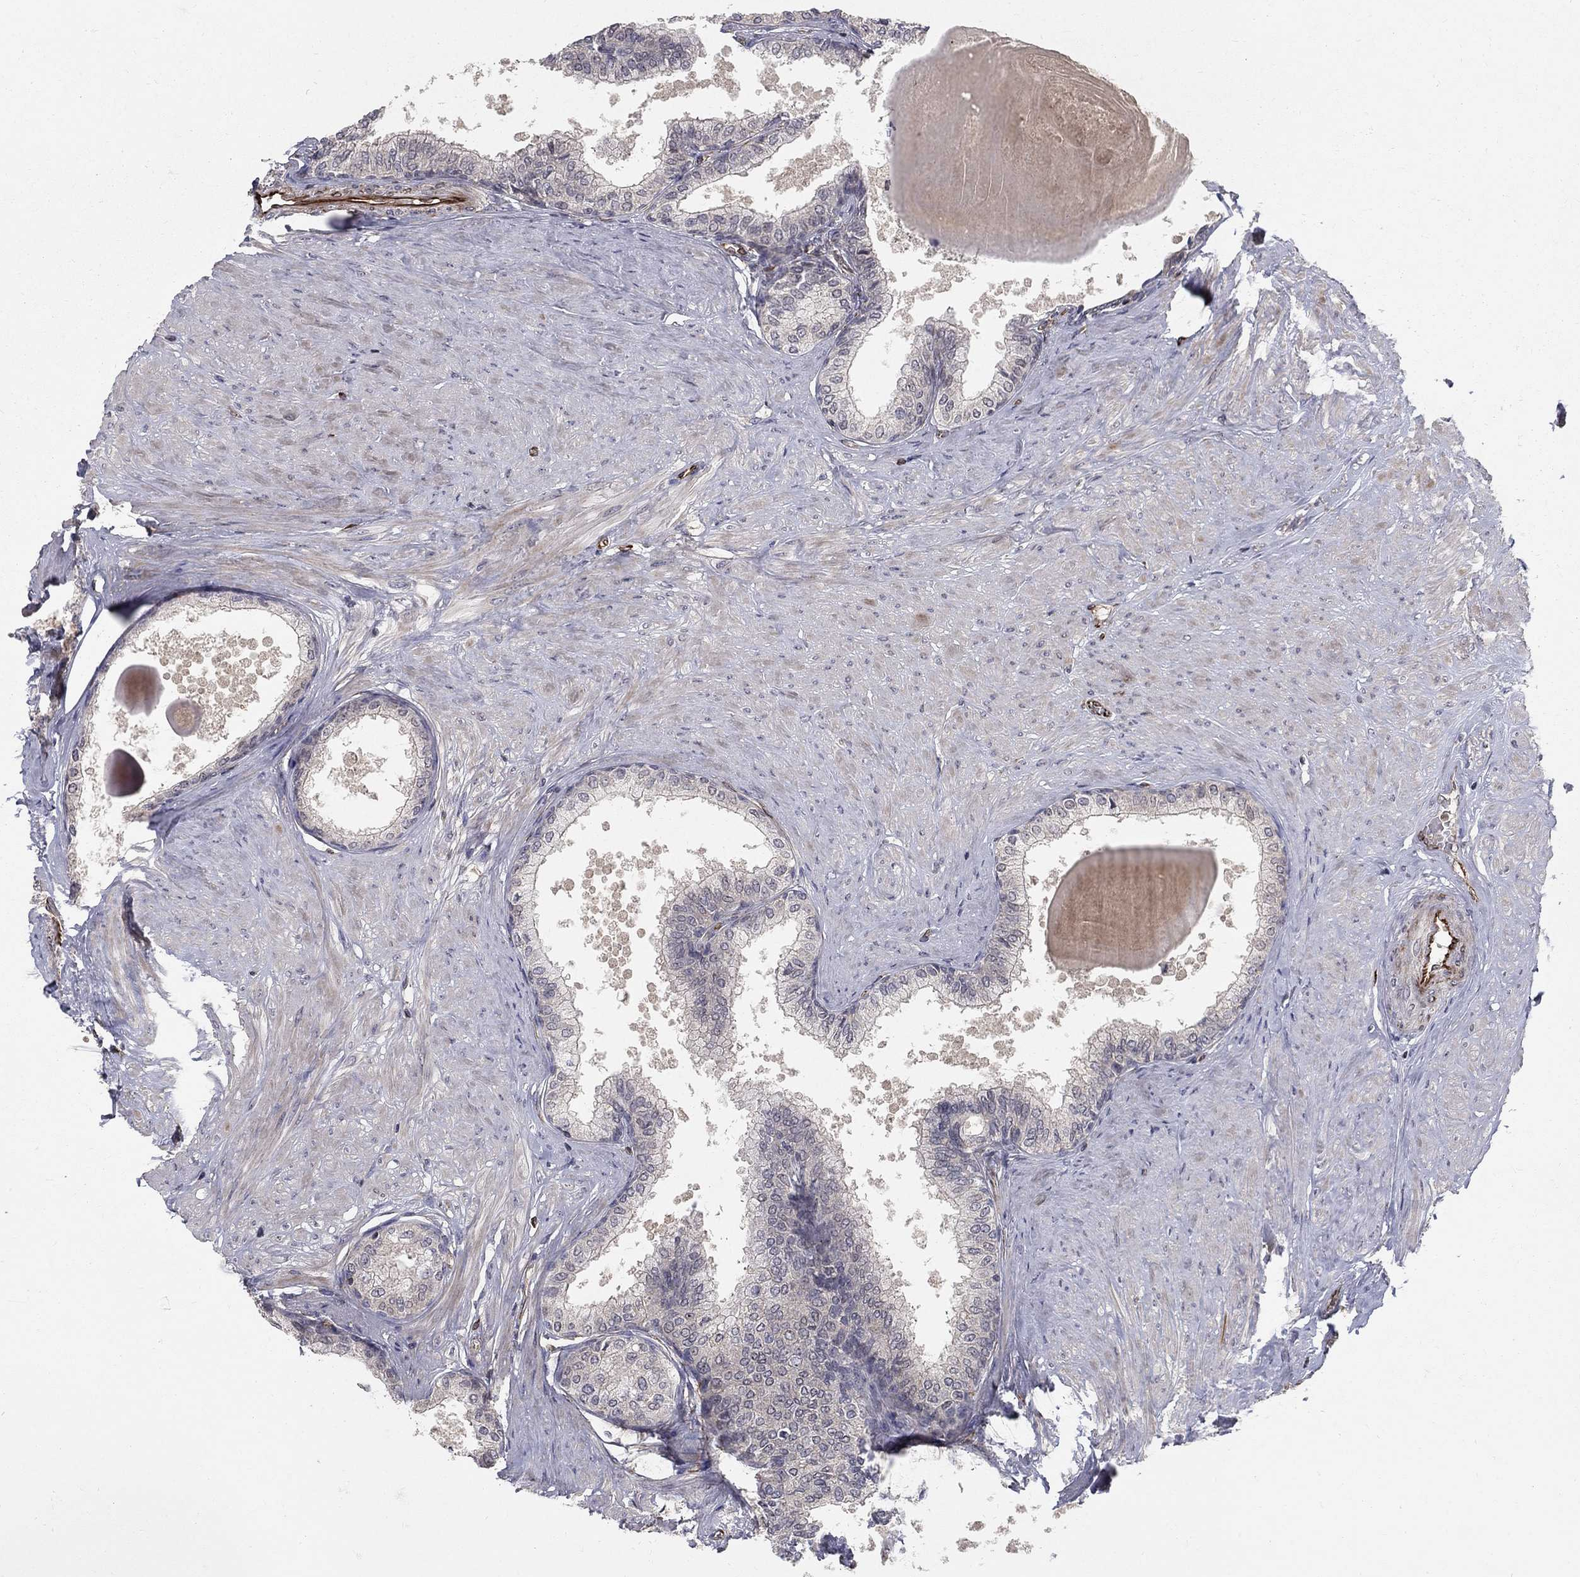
{"staining": {"intensity": "negative", "quantity": "none", "location": "none"}, "tissue": "prostate", "cell_type": "Glandular cells", "image_type": "normal", "snomed": [{"axis": "morphology", "description": "Normal tissue, NOS"}, {"axis": "topography", "description": "Prostate"}], "caption": "Immunohistochemical staining of benign prostate displays no significant expression in glandular cells.", "gene": "MSRA", "patient": {"sex": "male", "age": 63}}